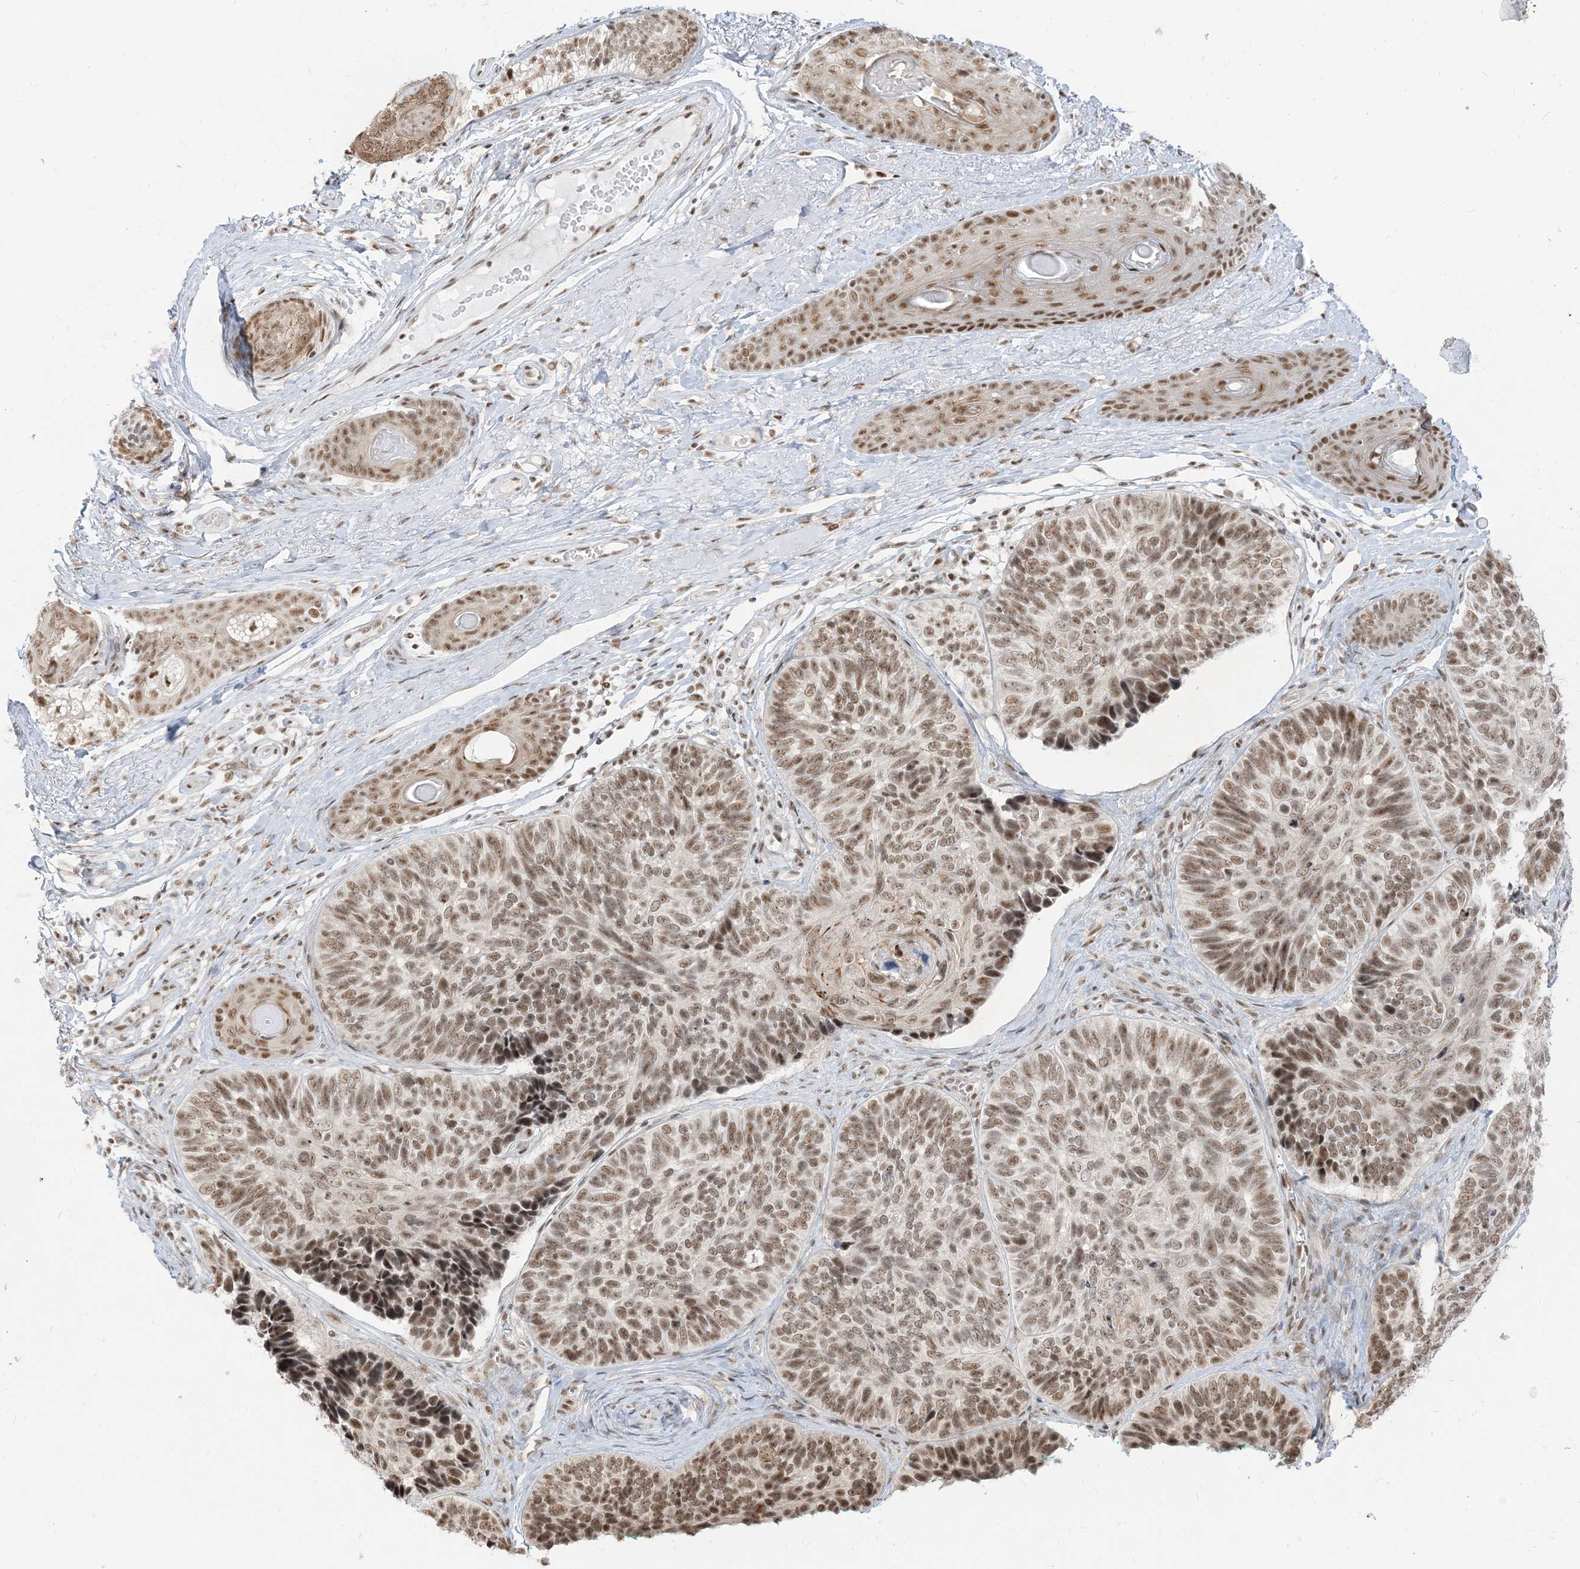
{"staining": {"intensity": "moderate", "quantity": ">75%", "location": "nuclear"}, "tissue": "skin cancer", "cell_type": "Tumor cells", "image_type": "cancer", "snomed": [{"axis": "morphology", "description": "Basal cell carcinoma"}, {"axis": "topography", "description": "Skin"}], "caption": "DAB (3,3'-diaminobenzidine) immunohistochemical staining of human basal cell carcinoma (skin) displays moderate nuclear protein expression in about >75% of tumor cells.", "gene": "ARGLU1", "patient": {"sex": "male", "age": 62}}